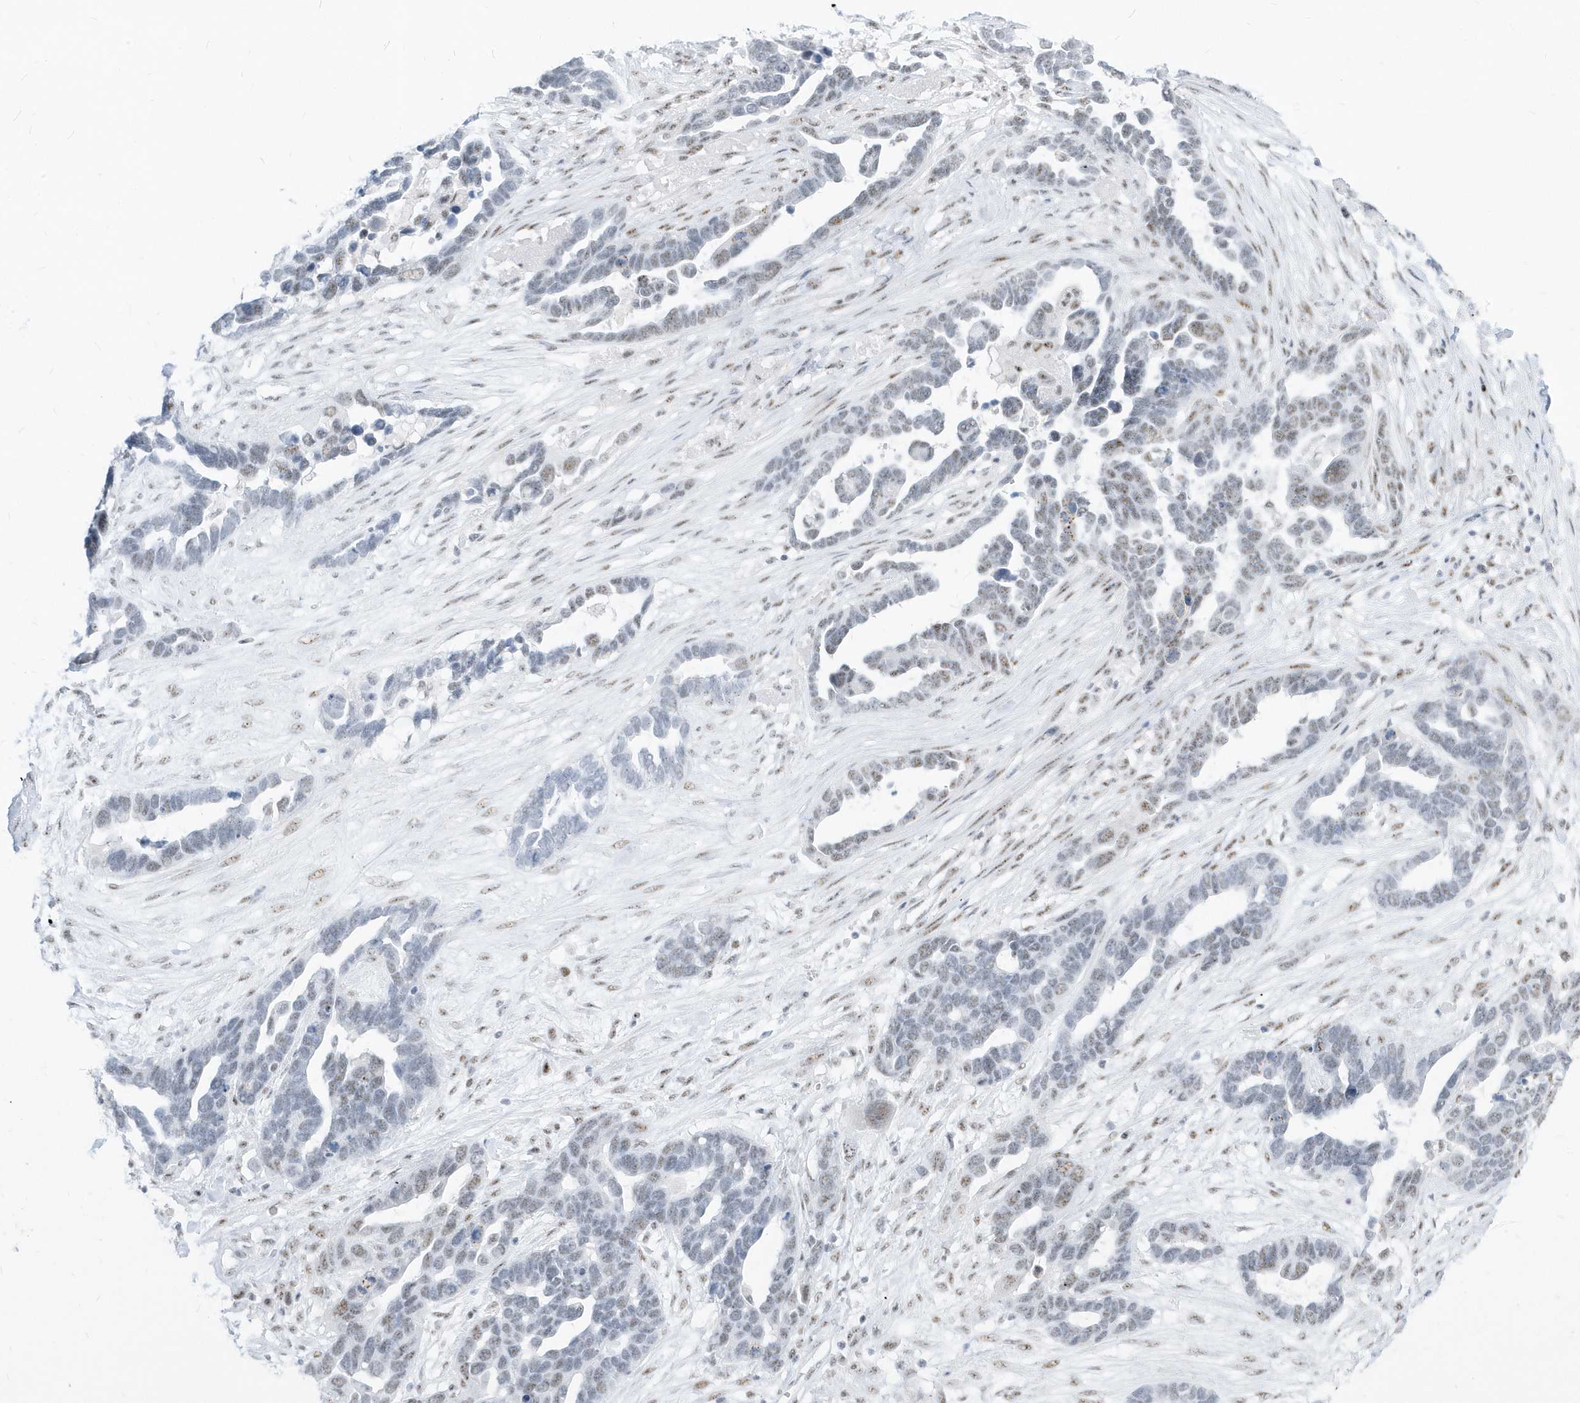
{"staining": {"intensity": "moderate", "quantity": "<25%", "location": "nuclear"}, "tissue": "ovarian cancer", "cell_type": "Tumor cells", "image_type": "cancer", "snomed": [{"axis": "morphology", "description": "Cystadenocarcinoma, serous, NOS"}, {"axis": "topography", "description": "Ovary"}], "caption": "IHC image of ovarian serous cystadenocarcinoma stained for a protein (brown), which shows low levels of moderate nuclear positivity in approximately <25% of tumor cells.", "gene": "PLEKHN1", "patient": {"sex": "female", "age": 54}}